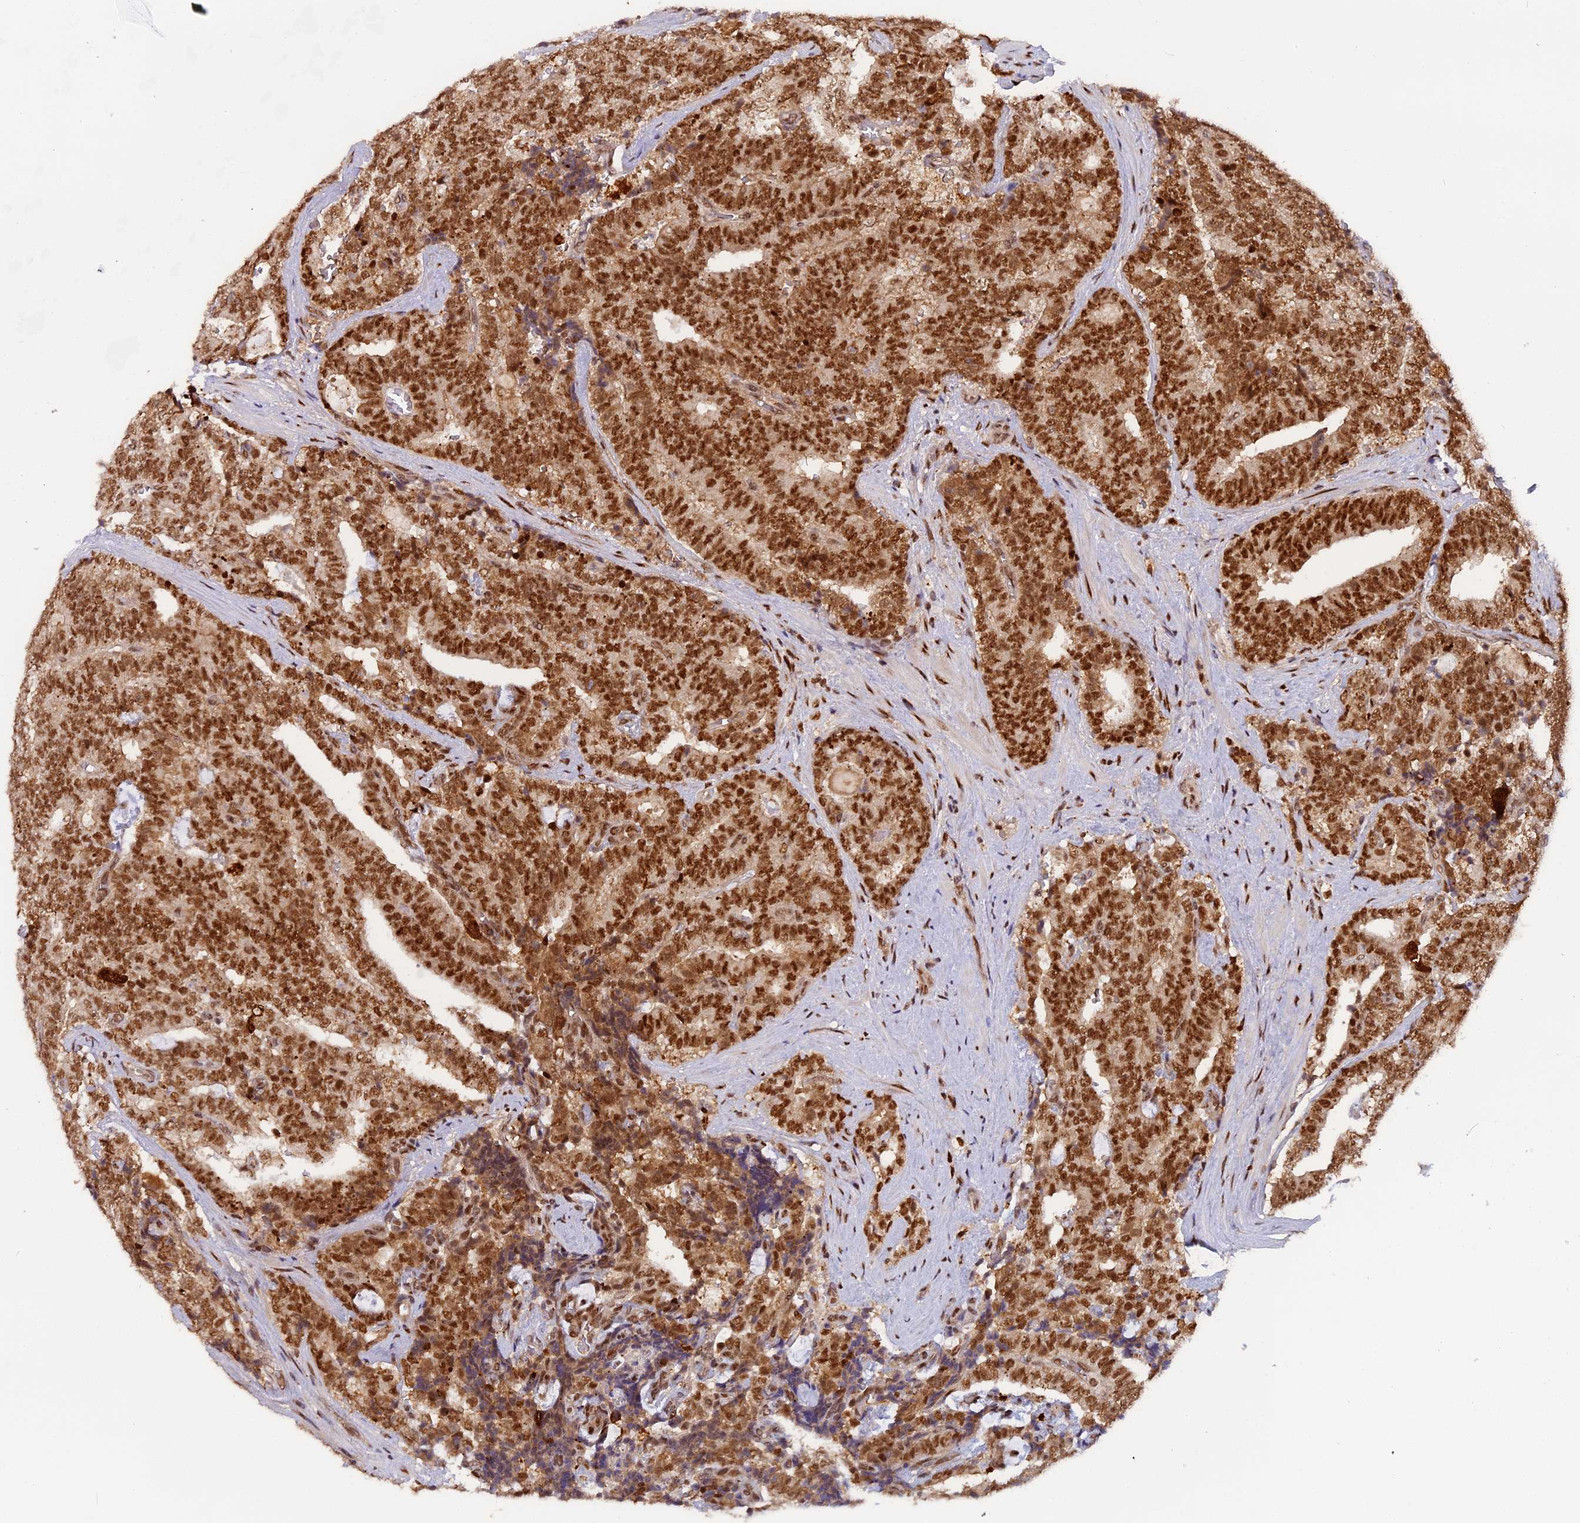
{"staining": {"intensity": "moderate", "quantity": ">75%", "location": "cytoplasmic/membranous,nuclear"}, "tissue": "prostate cancer", "cell_type": "Tumor cells", "image_type": "cancer", "snomed": [{"axis": "morphology", "description": "Adenocarcinoma, High grade"}, {"axis": "topography", "description": "Prostate and seminal vesicle, NOS"}], "caption": "Prostate high-grade adenocarcinoma stained for a protein shows moderate cytoplasmic/membranous and nuclear positivity in tumor cells.", "gene": "RAMAC", "patient": {"sex": "male", "age": 67}}